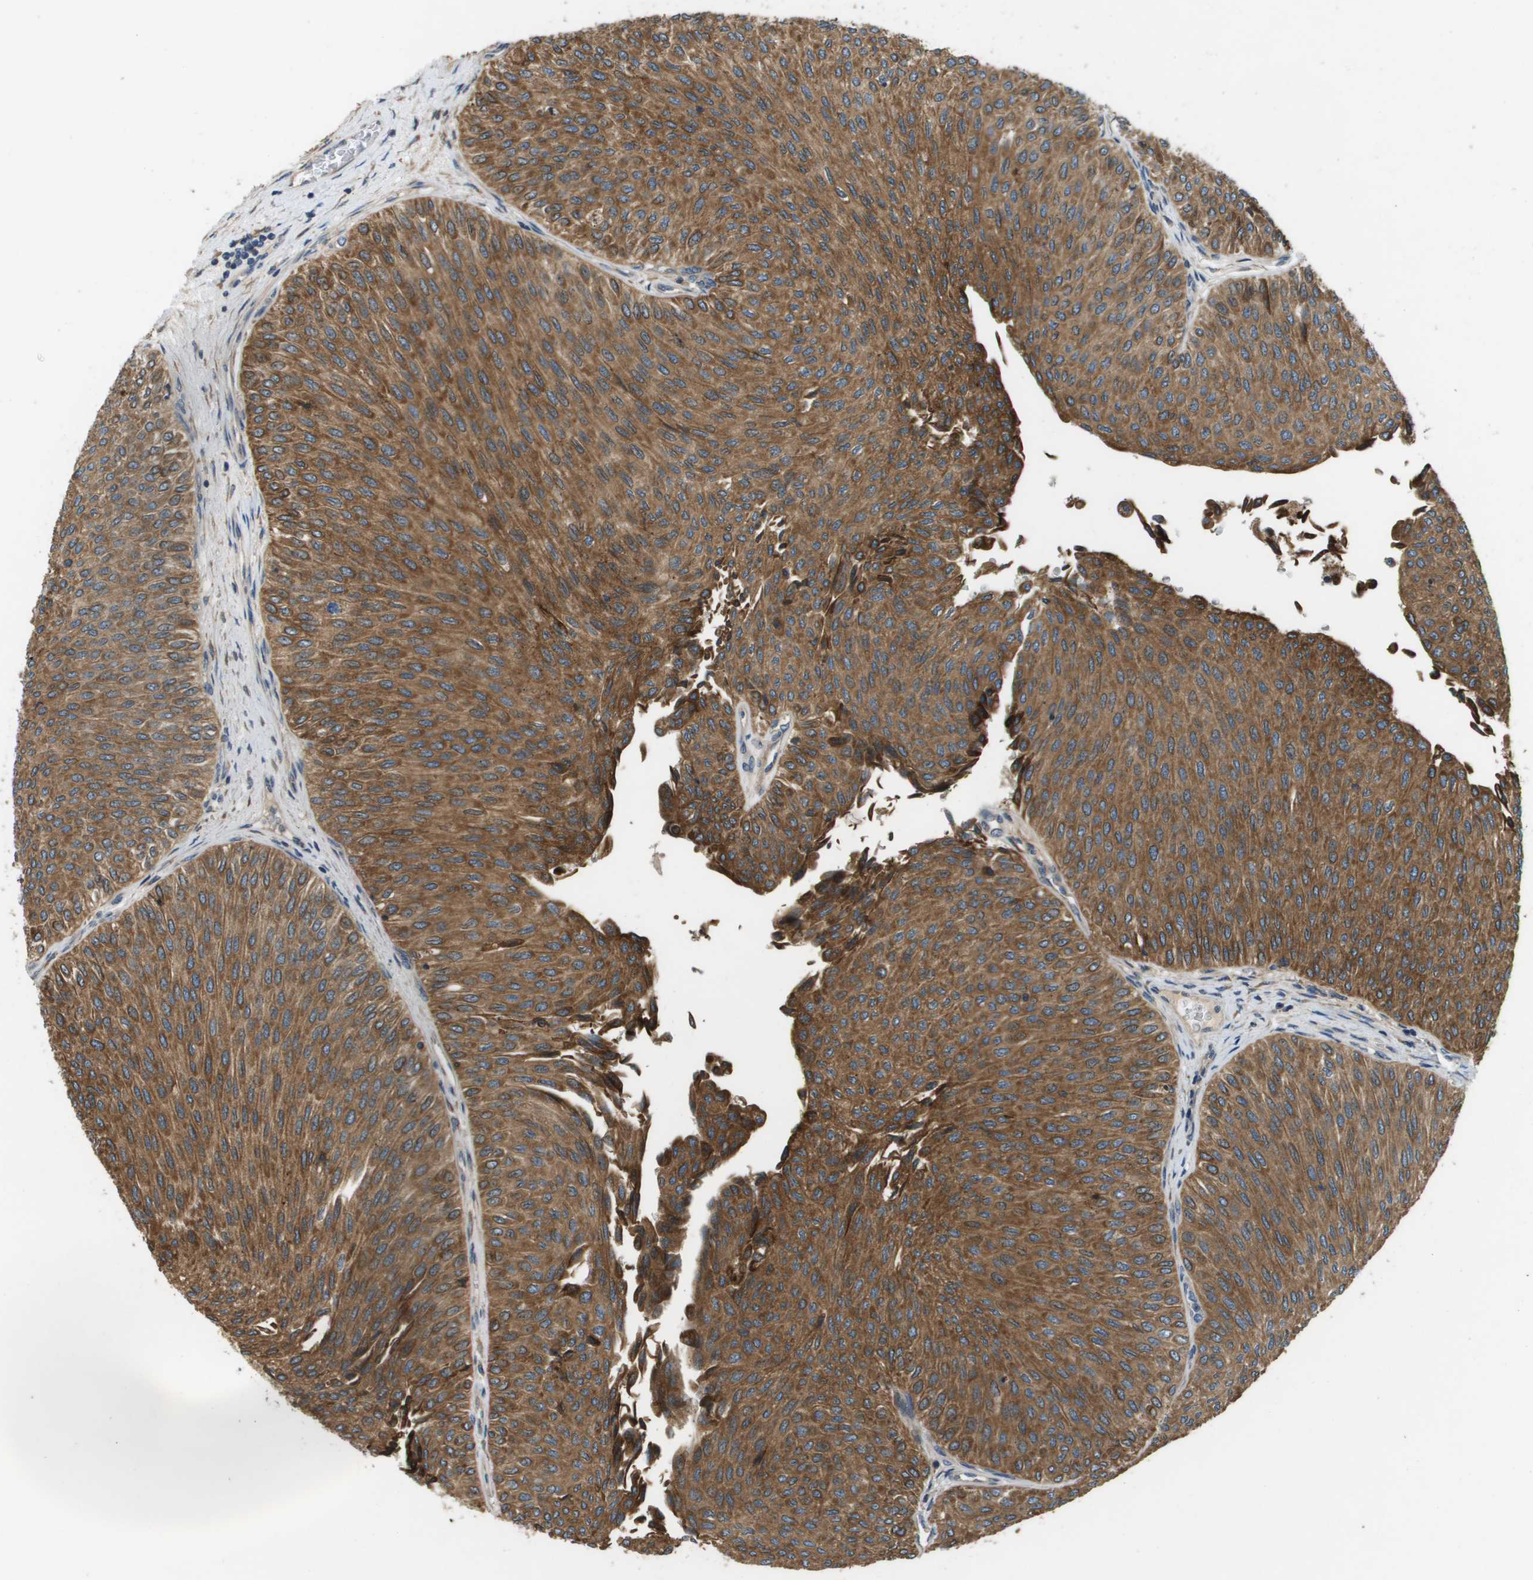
{"staining": {"intensity": "strong", "quantity": ">75%", "location": "cytoplasmic/membranous"}, "tissue": "urothelial cancer", "cell_type": "Tumor cells", "image_type": "cancer", "snomed": [{"axis": "morphology", "description": "Urothelial carcinoma, Low grade"}, {"axis": "topography", "description": "Urinary bladder"}], "caption": "Strong cytoplasmic/membranous positivity is identified in approximately >75% of tumor cells in urothelial cancer.", "gene": "SAMSN1", "patient": {"sex": "male", "age": 78}}